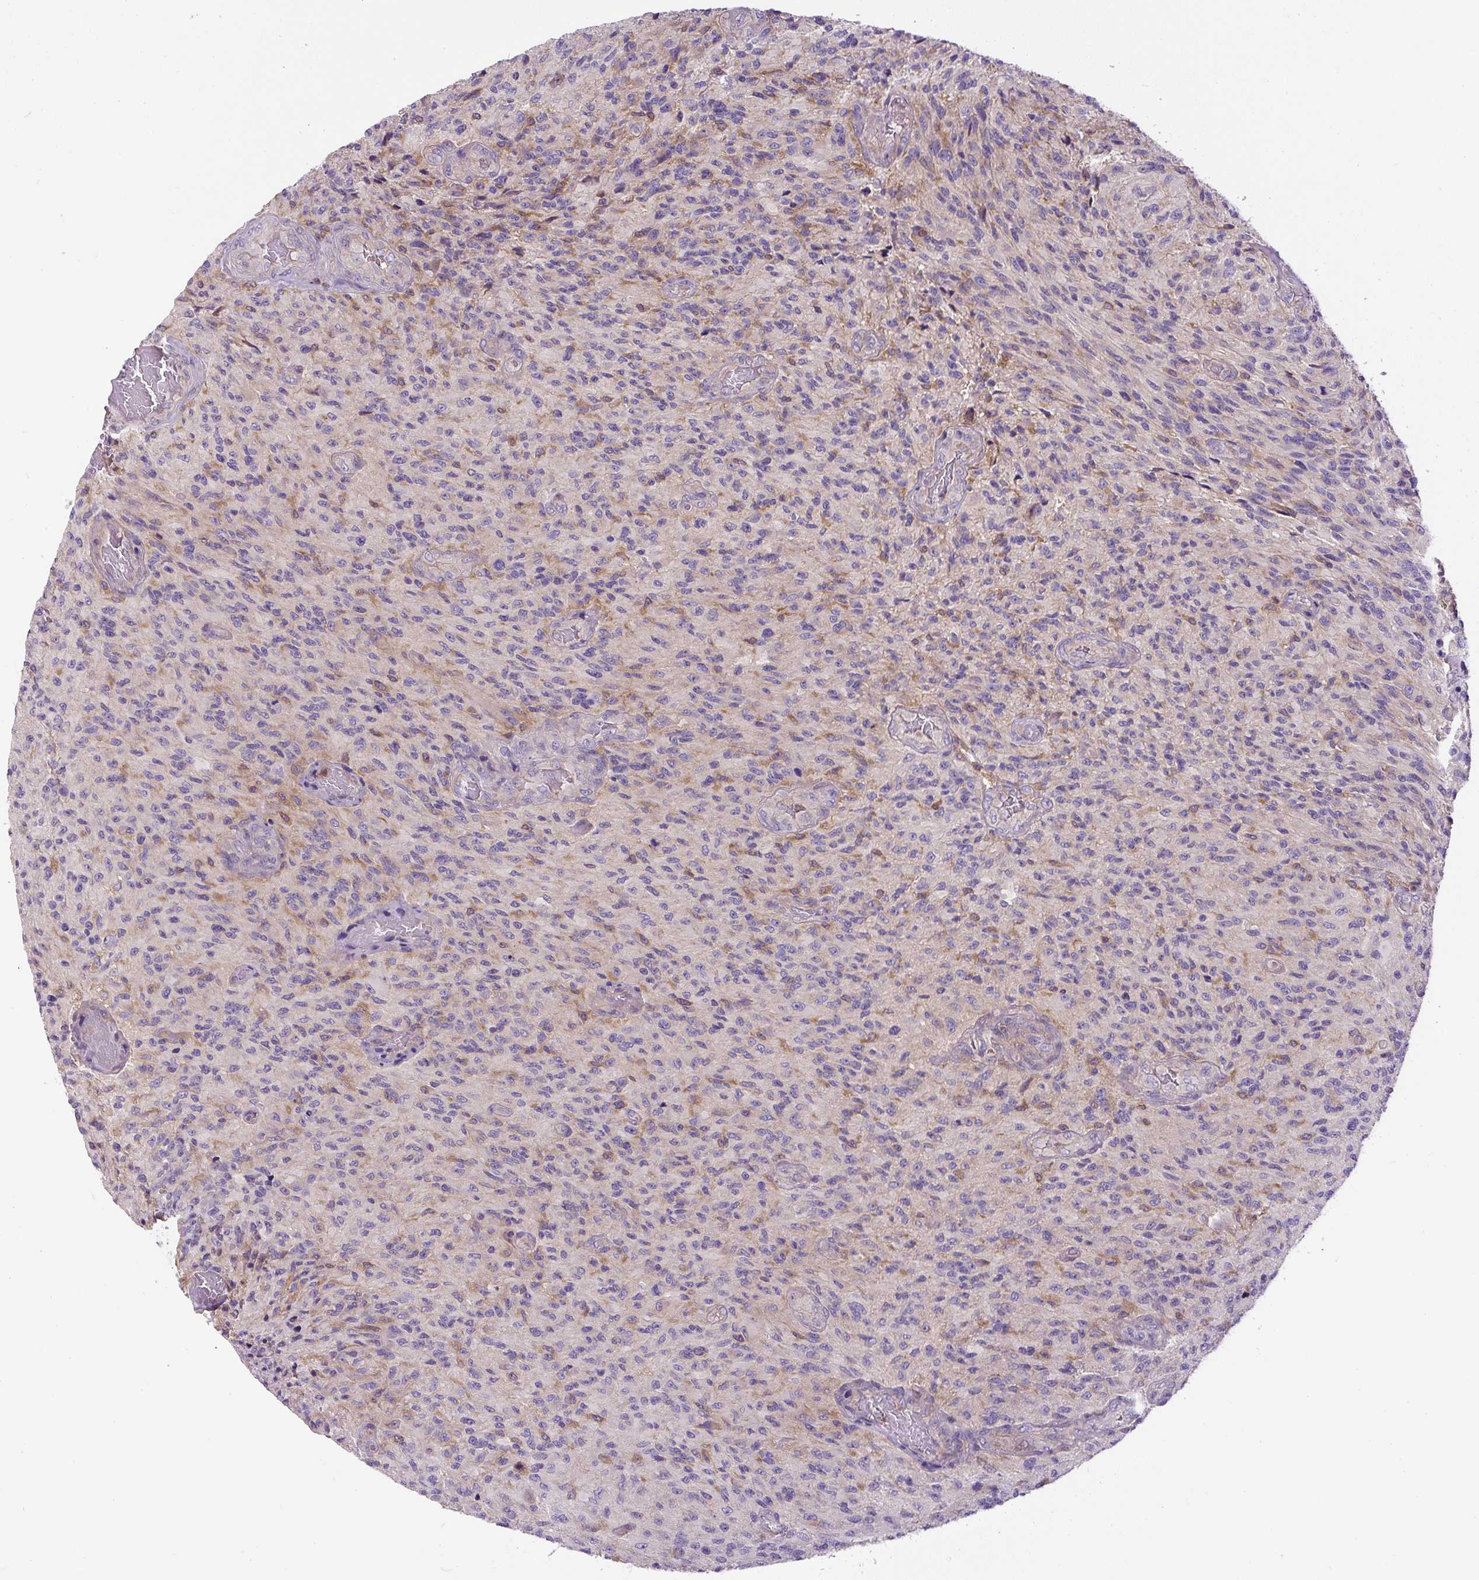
{"staining": {"intensity": "negative", "quantity": "none", "location": "none"}, "tissue": "glioma", "cell_type": "Tumor cells", "image_type": "cancer", "snomed": [{"axis": "morphology", "description": "Normal tissue, NOS"}, {"axis": "morphology", "description": "Glioma, malignant, High grade"}, {"axis": "topography", "description": "Cerebral cortex"}], "caption": "High magnification brightfield microscopy of malignant glioma (high-grade) stained with DAB (3,3'-diaminobenzidine) (brown) and counterstained with hematoxylin (blue): tumor cells show no significant positivity. Brightfield microscopy of immunohistochemistry stained with DAB (brown) and hematoxylin (blue), captured at high magnification.", "gene": "CCDC28A", "patient": {"sex": "male", "age": 56}}